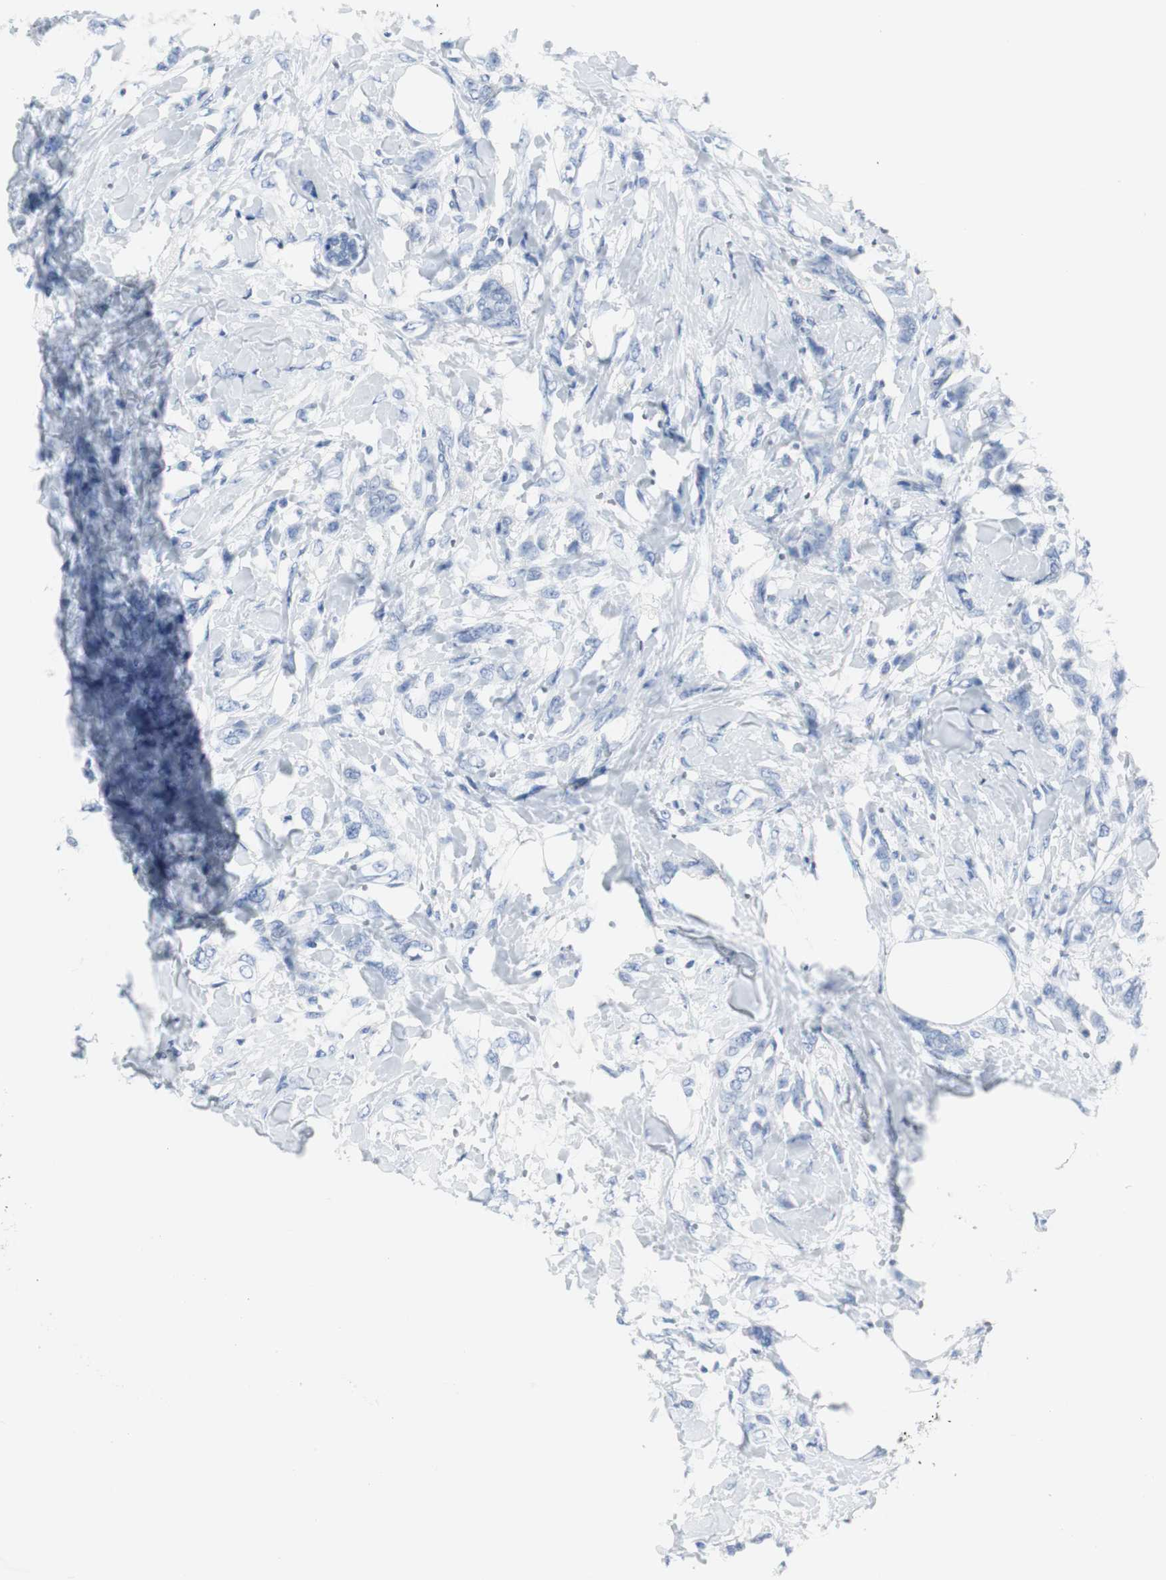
{"staining": {"intensity": "negative", "quantity": "none", "location": "none"}, "tissue": "breast cancer", "cell_type": "Tumor cells", "image_type": "cancer", "snomed": [{"axis": "morphology", "description": "Lobular carcinoma, in situ"}, {"axis": "morphology", "description": "Lobular carcinoma"}, {"axis": "topography", "description": "Breast"}], "caption": "DAB (3,3'-diaminobenzidine) immunohistochemical staining of breast cancer (lobular carcinoma) exhibits no significant positivity in tumor cells.", "gene": "GAP43", "patient": {"sex": "female", "age": 41}}